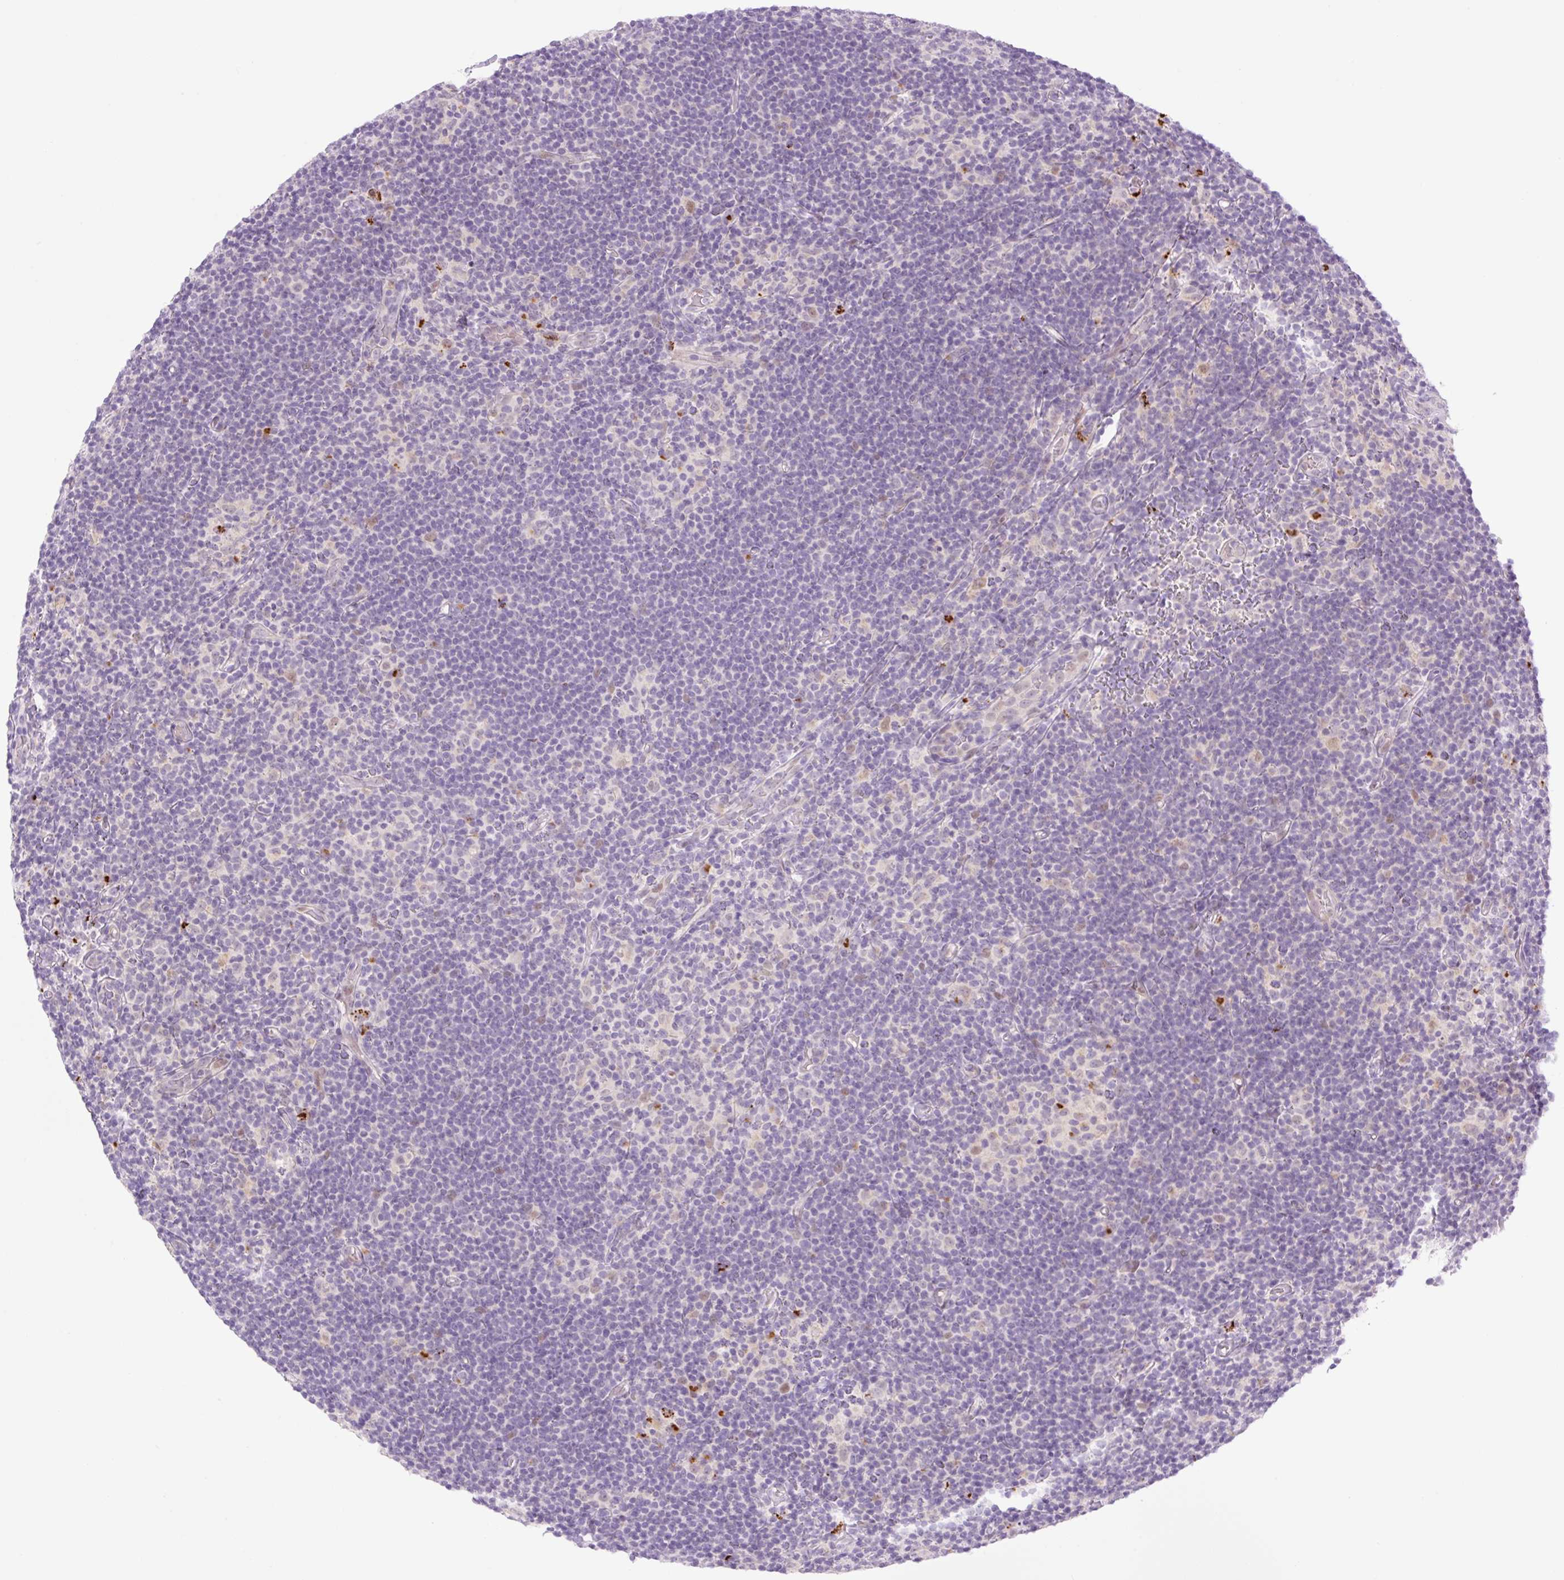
{"staining": {"intensity": "negative", "quantity": "none", "location": "none"}, "tissue": "lymphoma", "cell_type": "Tumor cells", "image_type": "cancer", "snomed": [{"axis": "morphology", "description": "Hodgkin's disease, NOS"}, {"axis": "topography", "description": "Lymph node"}], "caption": "Tumor cells show no significant protein expression in lymphoma.", "gene": "SPRYD4", "patient": {"sex": "female", "age": 57}}